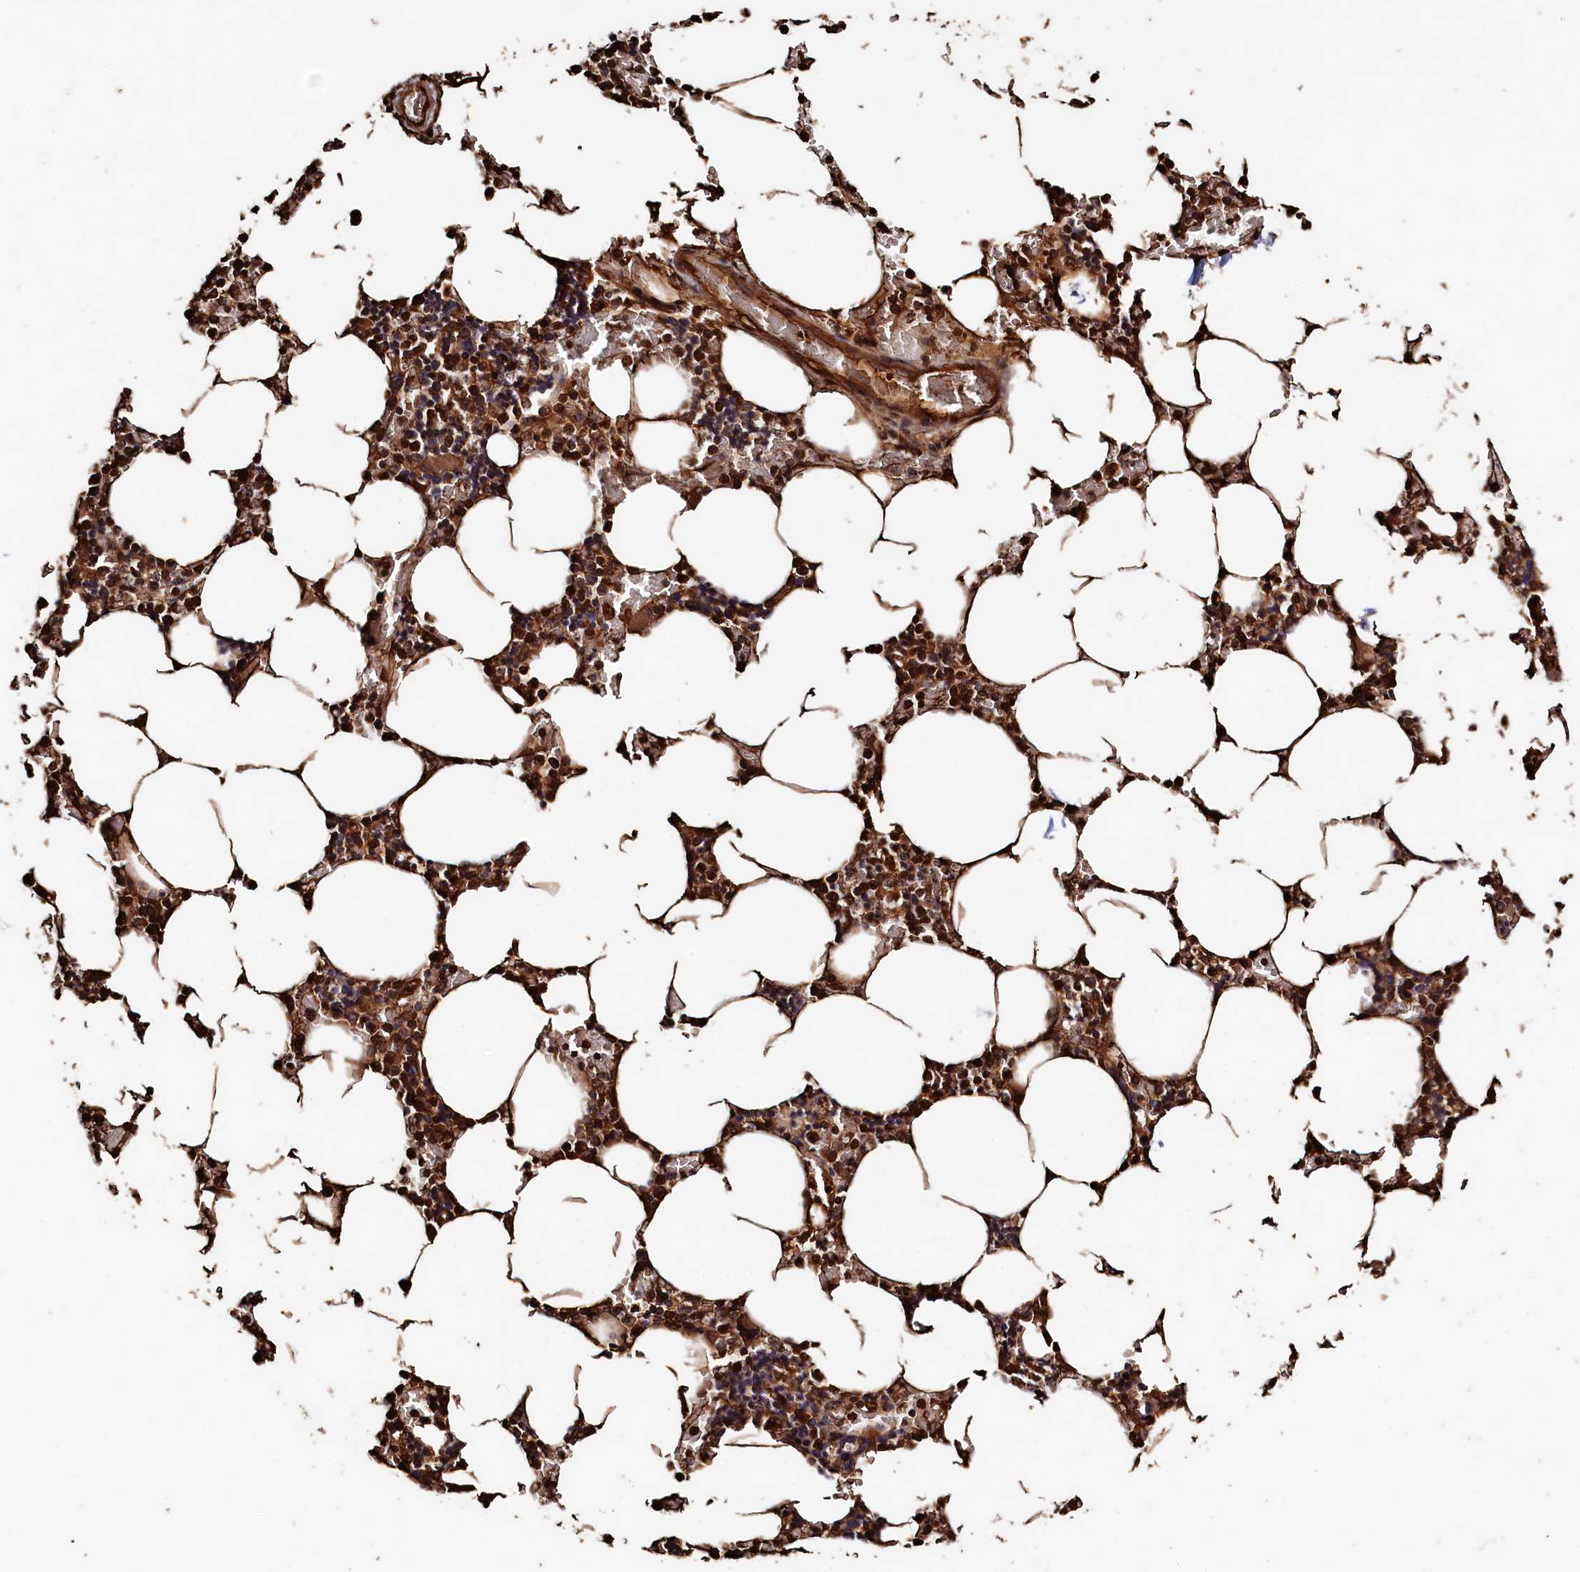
{"staining": {"intensity": "strong", "quantity": "25%-75%", "location": "cytoplasmic/membranous"}, "tissue": "bone marrow", "cell_type": "Hematopoietic cells", "image_type": "normal", "snomed": [{"axis": "morphology", "description": "Normal tissue, NOS"}, {"axis": "topography", "description": "Bone marrow"}], "caption": "Immunohistochemistry (IHC) staining of unremarkable bone marrow, which shows high levels of strong cytoplasmic/membranous expression in about 25%-75% of hematopoietic cells indicating strong cytoplasmic/membranous protein staining. The staining was performed using DAB (3,3'-diaminobenzidine) (brown) for protein detection and nuclei were counterstained in hematoxylin (blue).", "gene": "SNX33", "patient": {"sex": "male", "age": 70}}